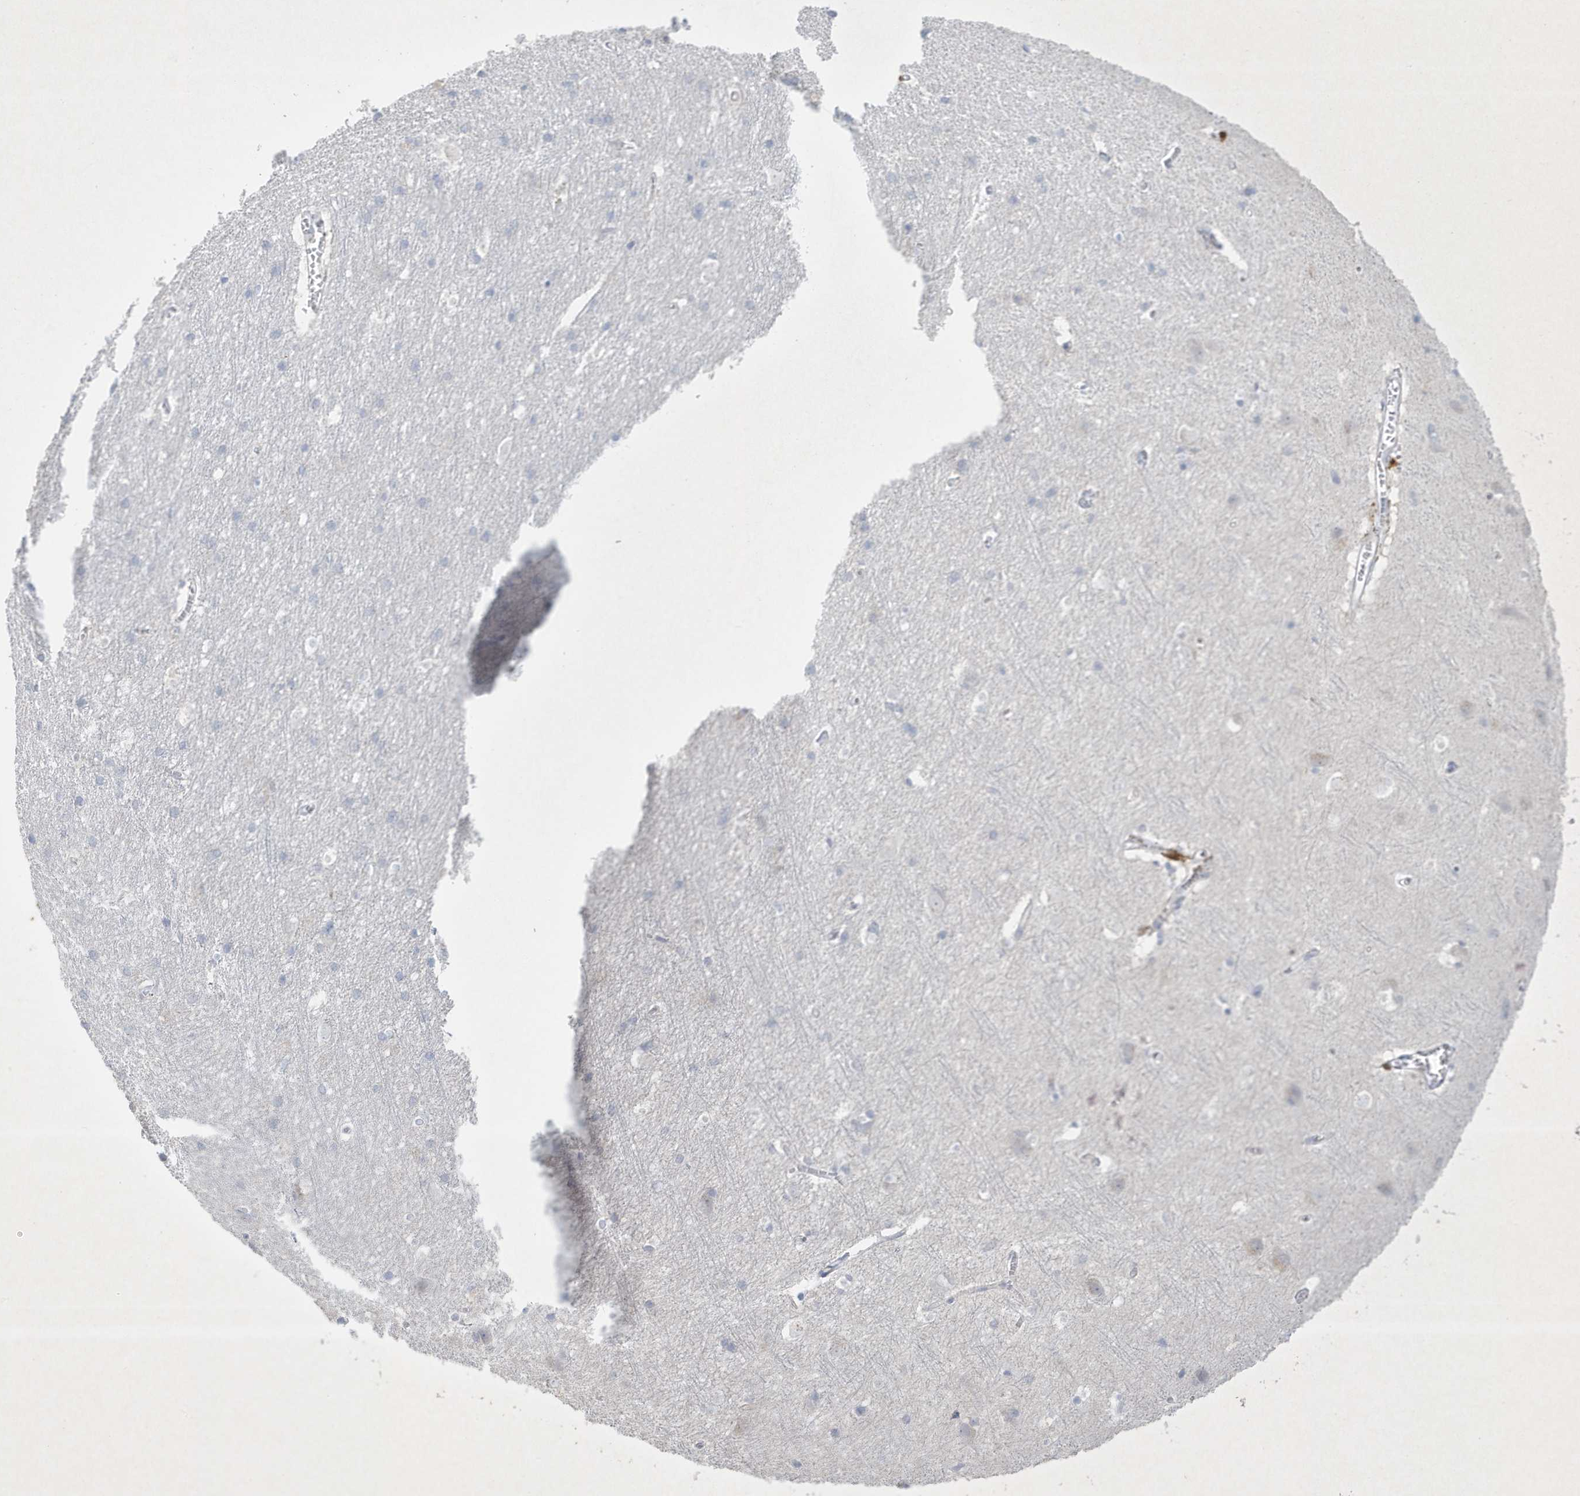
{"staining": {"intensity": "negative", "quantity": "none", "location": "none"}, "tissue": "cerebral cortex", "cell_type": "Endothelial cells", "image_type": "normal", "snomed": [{"axis": "morphology", "description": "Normal tissue, NOS"}, {"axis": "topography", "description": "Cerebral cortex"}], "caption": "The photomicrograph shows no significant positivity in endothelial cells of cerebral cortex.", "gene": "CCDC24", "patient": {"sex": "male", "age": 54}}